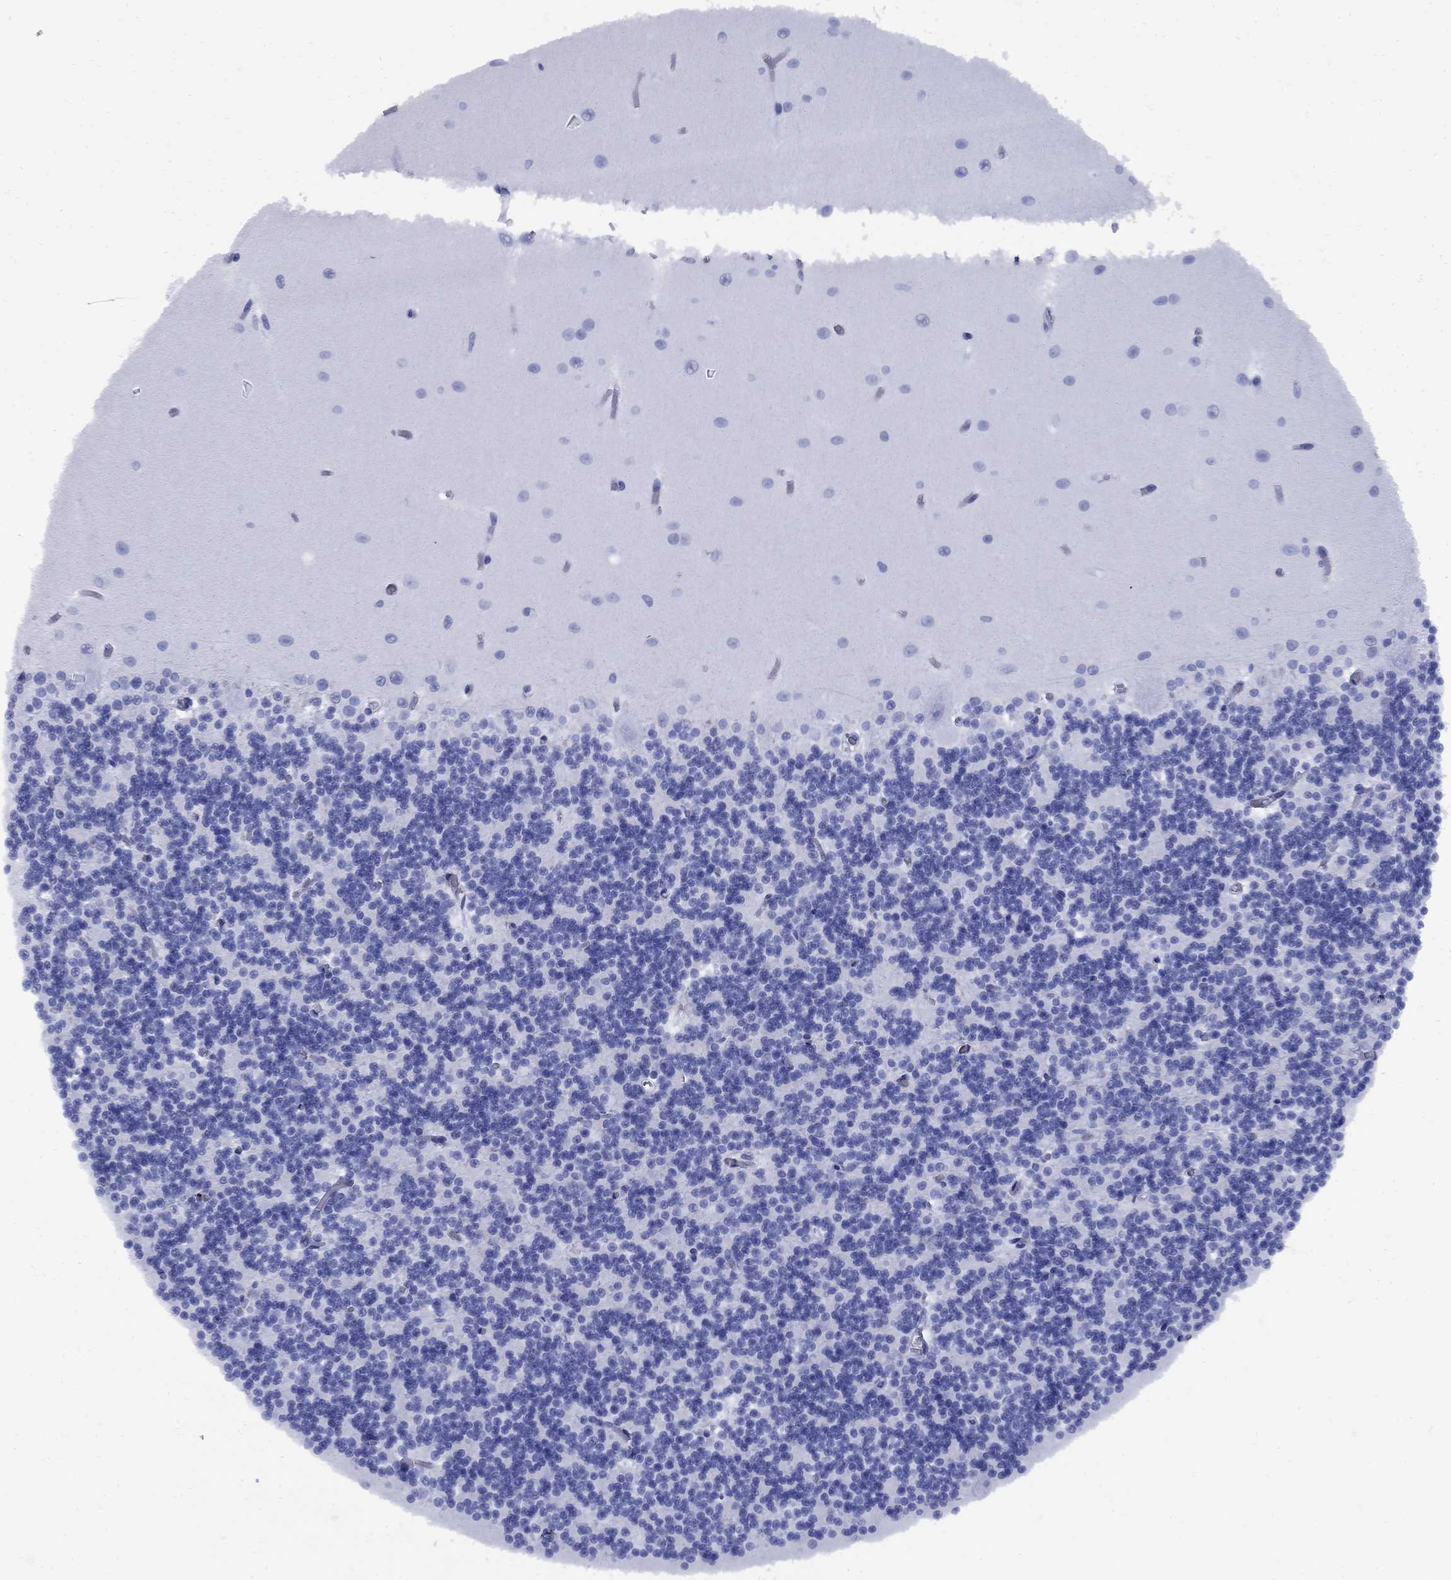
{"staining": {"intensity": "negative", "quantity": "none", "location": "none"}, "tissue": "cerebellum", "cell_type": "Cells in granular layer", "image_type": "normal", "snomed": [{"axis": "morphology", "description": "Normal tissue, NOS"}, {"axis": "topography", "description": "Cerebellum"}], "caption": "A photomicrograph of human cerebellum is negative for staining in cells in granular layer. (DAB immunohistochemistry visualized using brightfield microscopy, high magnification).", "gene": "SMCP", "patient": {"sex": "female", "age": 64}}